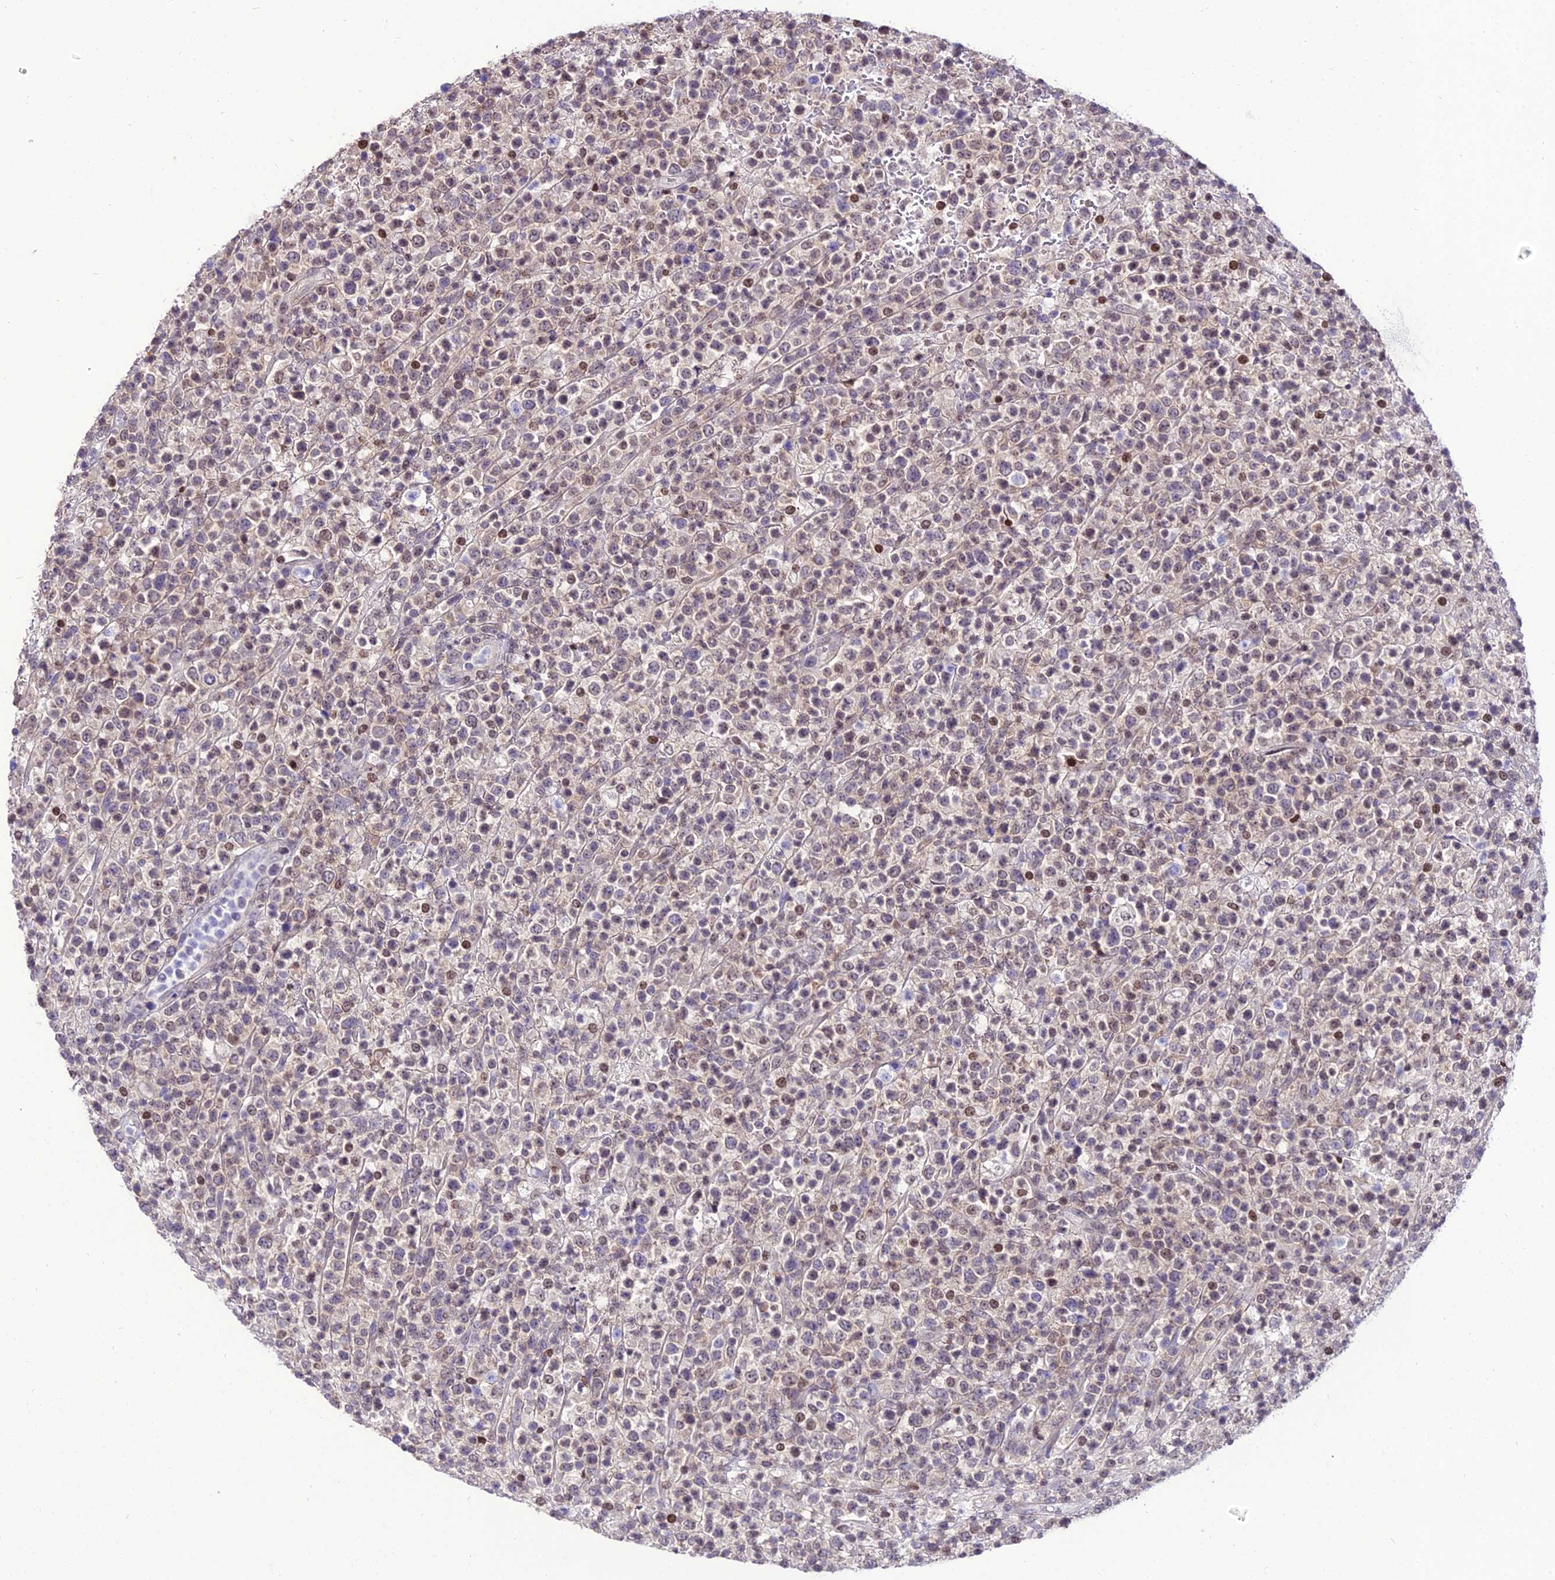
{"staining": {"intensity": "moderate", "quantity": "<25%", "location": "nuclear"}, "tissue": "lymphoma", "cell_type": "Tumor cells", "image_type": "cancer", "snomed": [{"axis": "morphology", "description": "Malignant lymphoma, non-Hodgkin's type, High grade"}, {"axis": "topography", "description": "Colon"}], "caption": "Lymphoma was stained to show a protein in brown. There is low levels of moderate nuclear positivity in approximately <25% of tumor cells. The staining is performed using DAB brown chromogen to label protein expression. The nuclei are counter-stained blue using hematoxylin.", "gene": "SHQ1", "patient": {"sex": "female", "age": 53}}